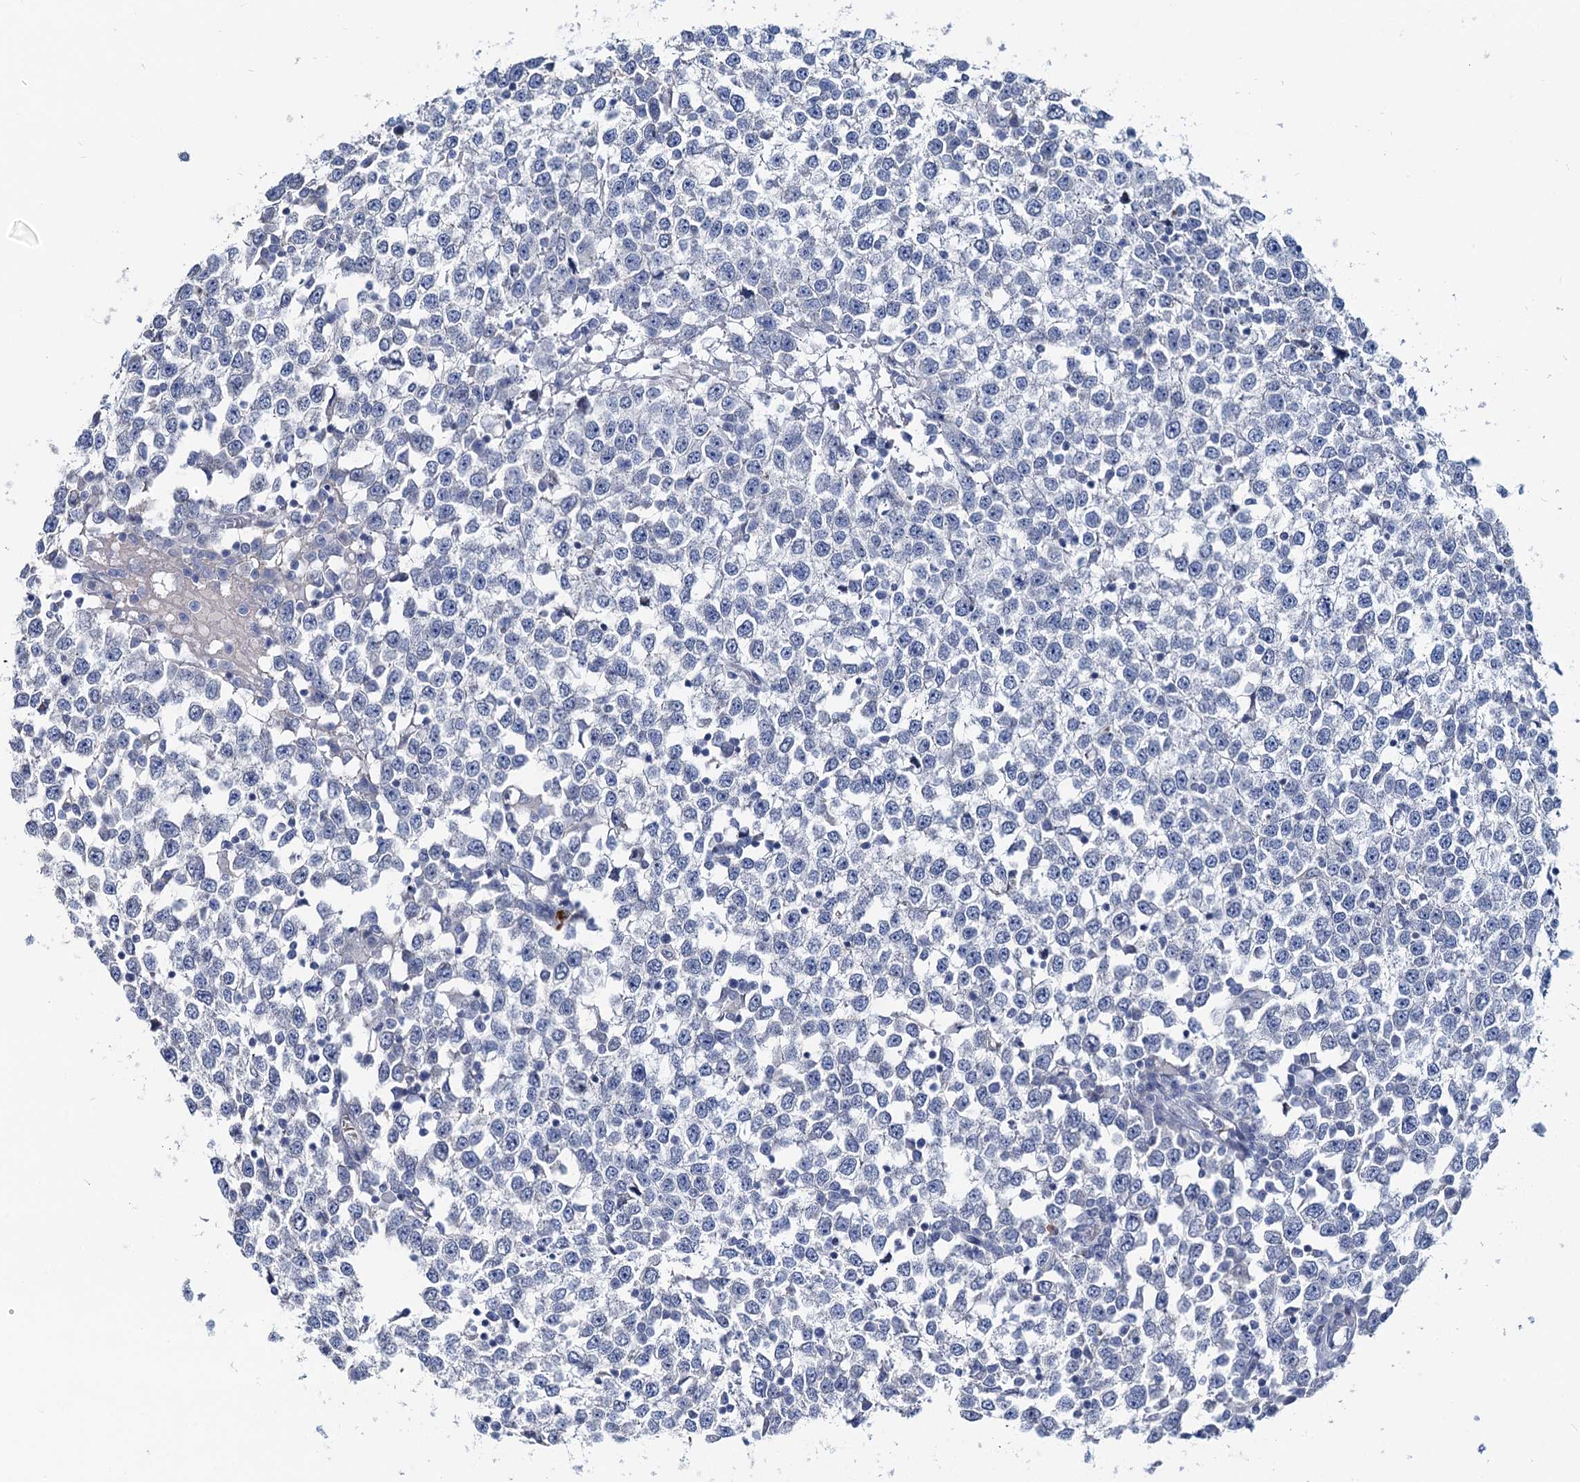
{"staining": {"intensity": "negative", "quantity": "none", "location": "none"}, "tissue": "testis cancer", "cell_type": "Tumor cells", "image_type": "cancer", "snomed": [{"axis": "morphology", "description": "Seminoma, NOS"}, {"axis": "topography", "description": "Testis"}], "caption": "A micrograph of testis seminoma stained for a protein displays no brown staining in tumor cells. Nuclei are stained in blue.", "gene": "TOX3", "patient": {"sex": "male", "age": 65}}